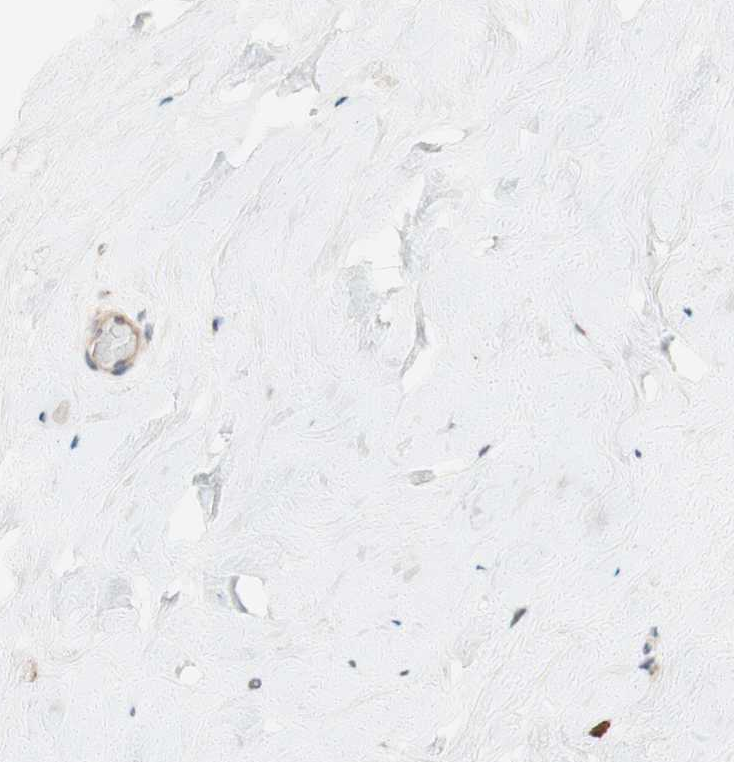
{"staining": {"intensity": "weak", "quantity": ">75%", "location": "cytoplasmic/membranous"}, "tissue": "breast", "cell_type": "Adipocytes", "image_type": "normal", "snomed": [{"axis": "morphology", "description": "Normal tissue, NOS"}, {"axis": "topography", "description": "Breast"}], "caption": "The micrograph reveals staining of benign breast, revealing weak cytoplasmic/membranous protein expression (brown color) within adipocytes.", "gene": "CCNC", "patient": {"sex": "female", "age": 75}}